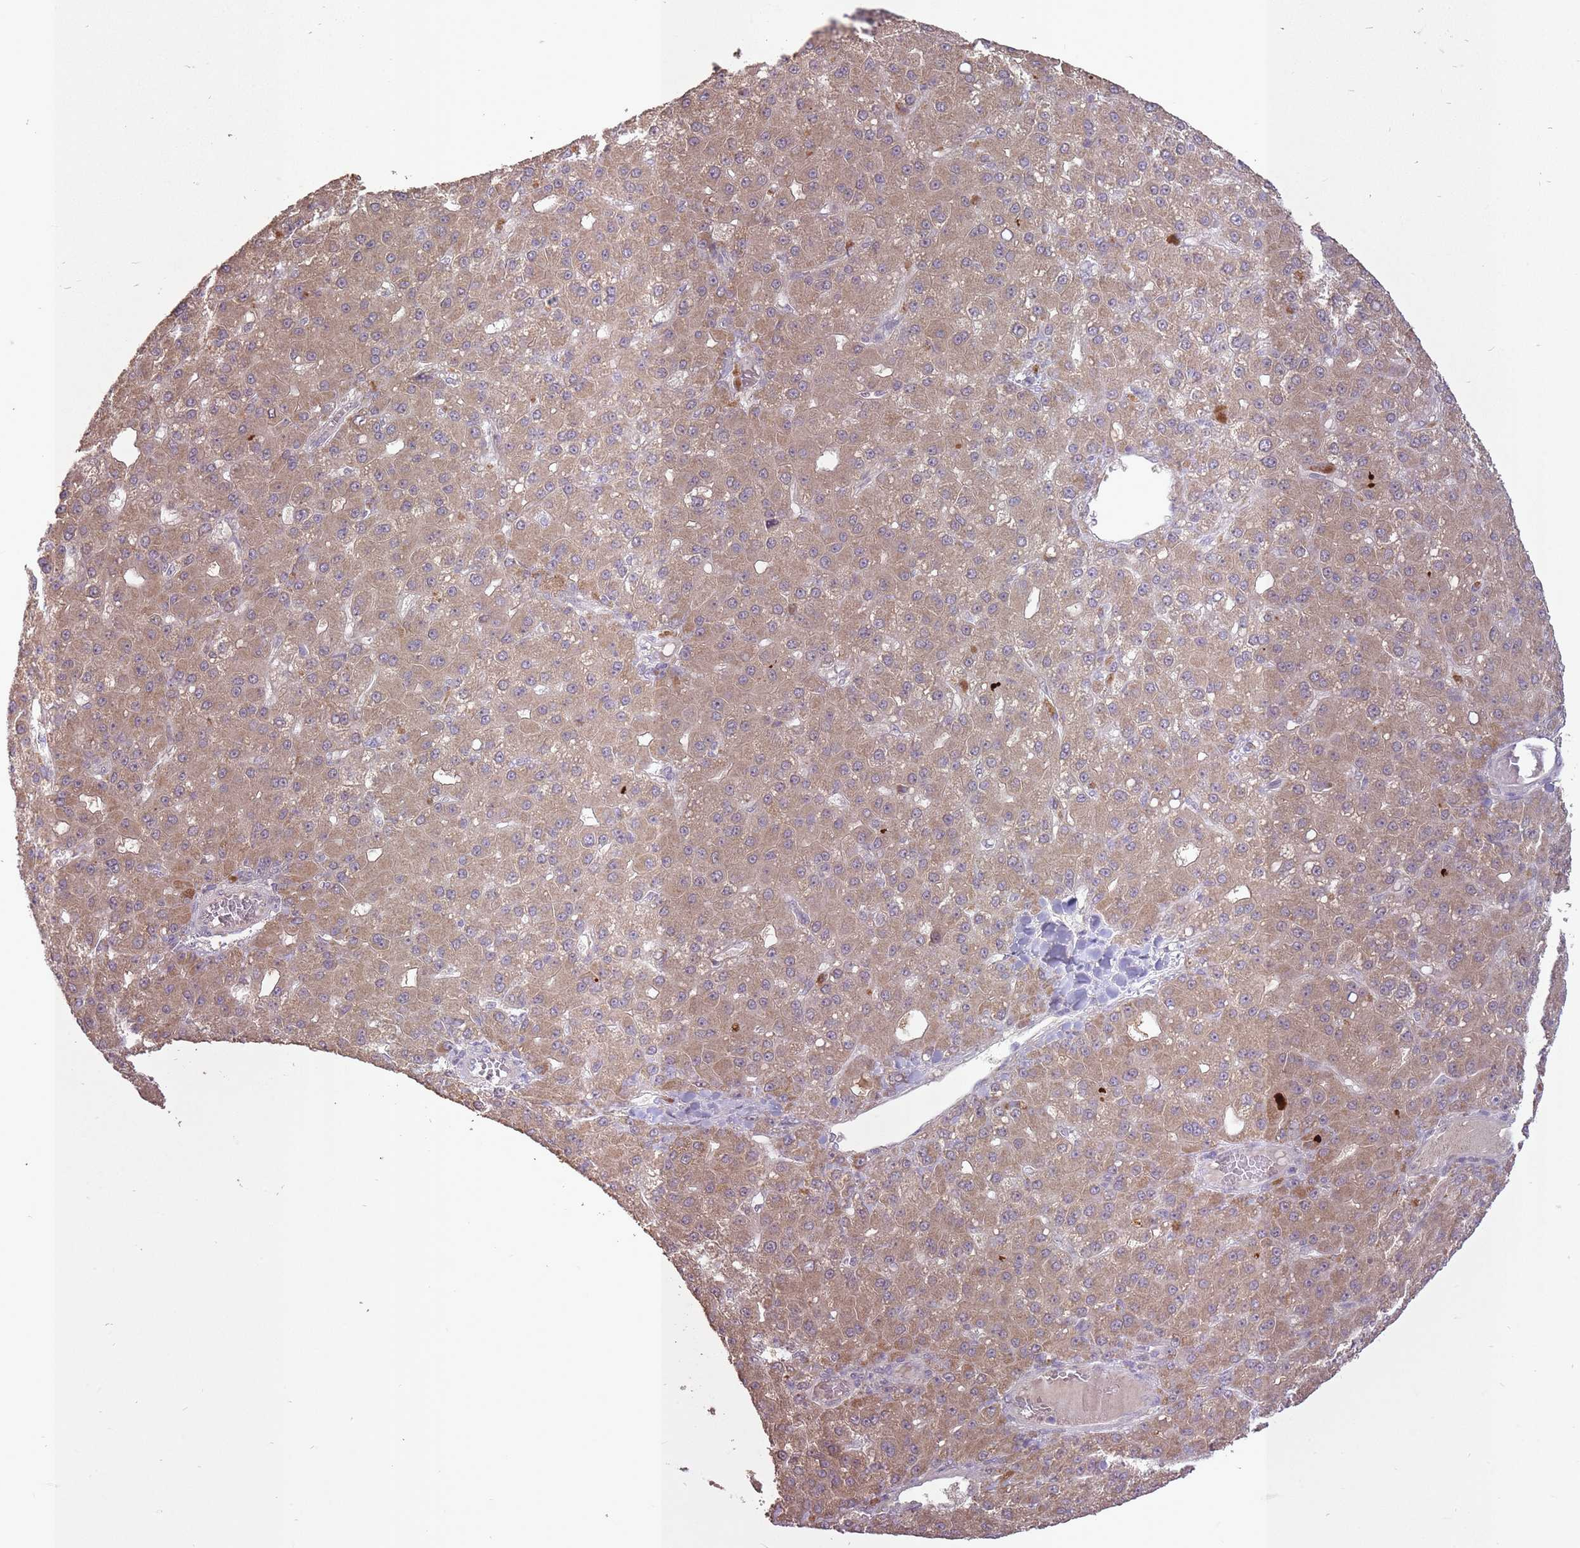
{"staining": {"intensity": "moderate", "quantity": ">75%", "location": "cytoplasmic/membranous"}, "tissue": "liver cancer", "cell_type": "Tumor cells", "image_type": "cancer", "snomed": [{"axis": "morphology", "description": "Carcinoma, Hepatocellular, NOS"}, {"axis": "topography", "description": "Liver"}], "caption": "Moderate cytoplasmic/membranous protein expression is seen in approximately >75% of tumor cells in liver cancer.", "gene": "LRATD2", "patient": {"sex": "male", "age": 67}}